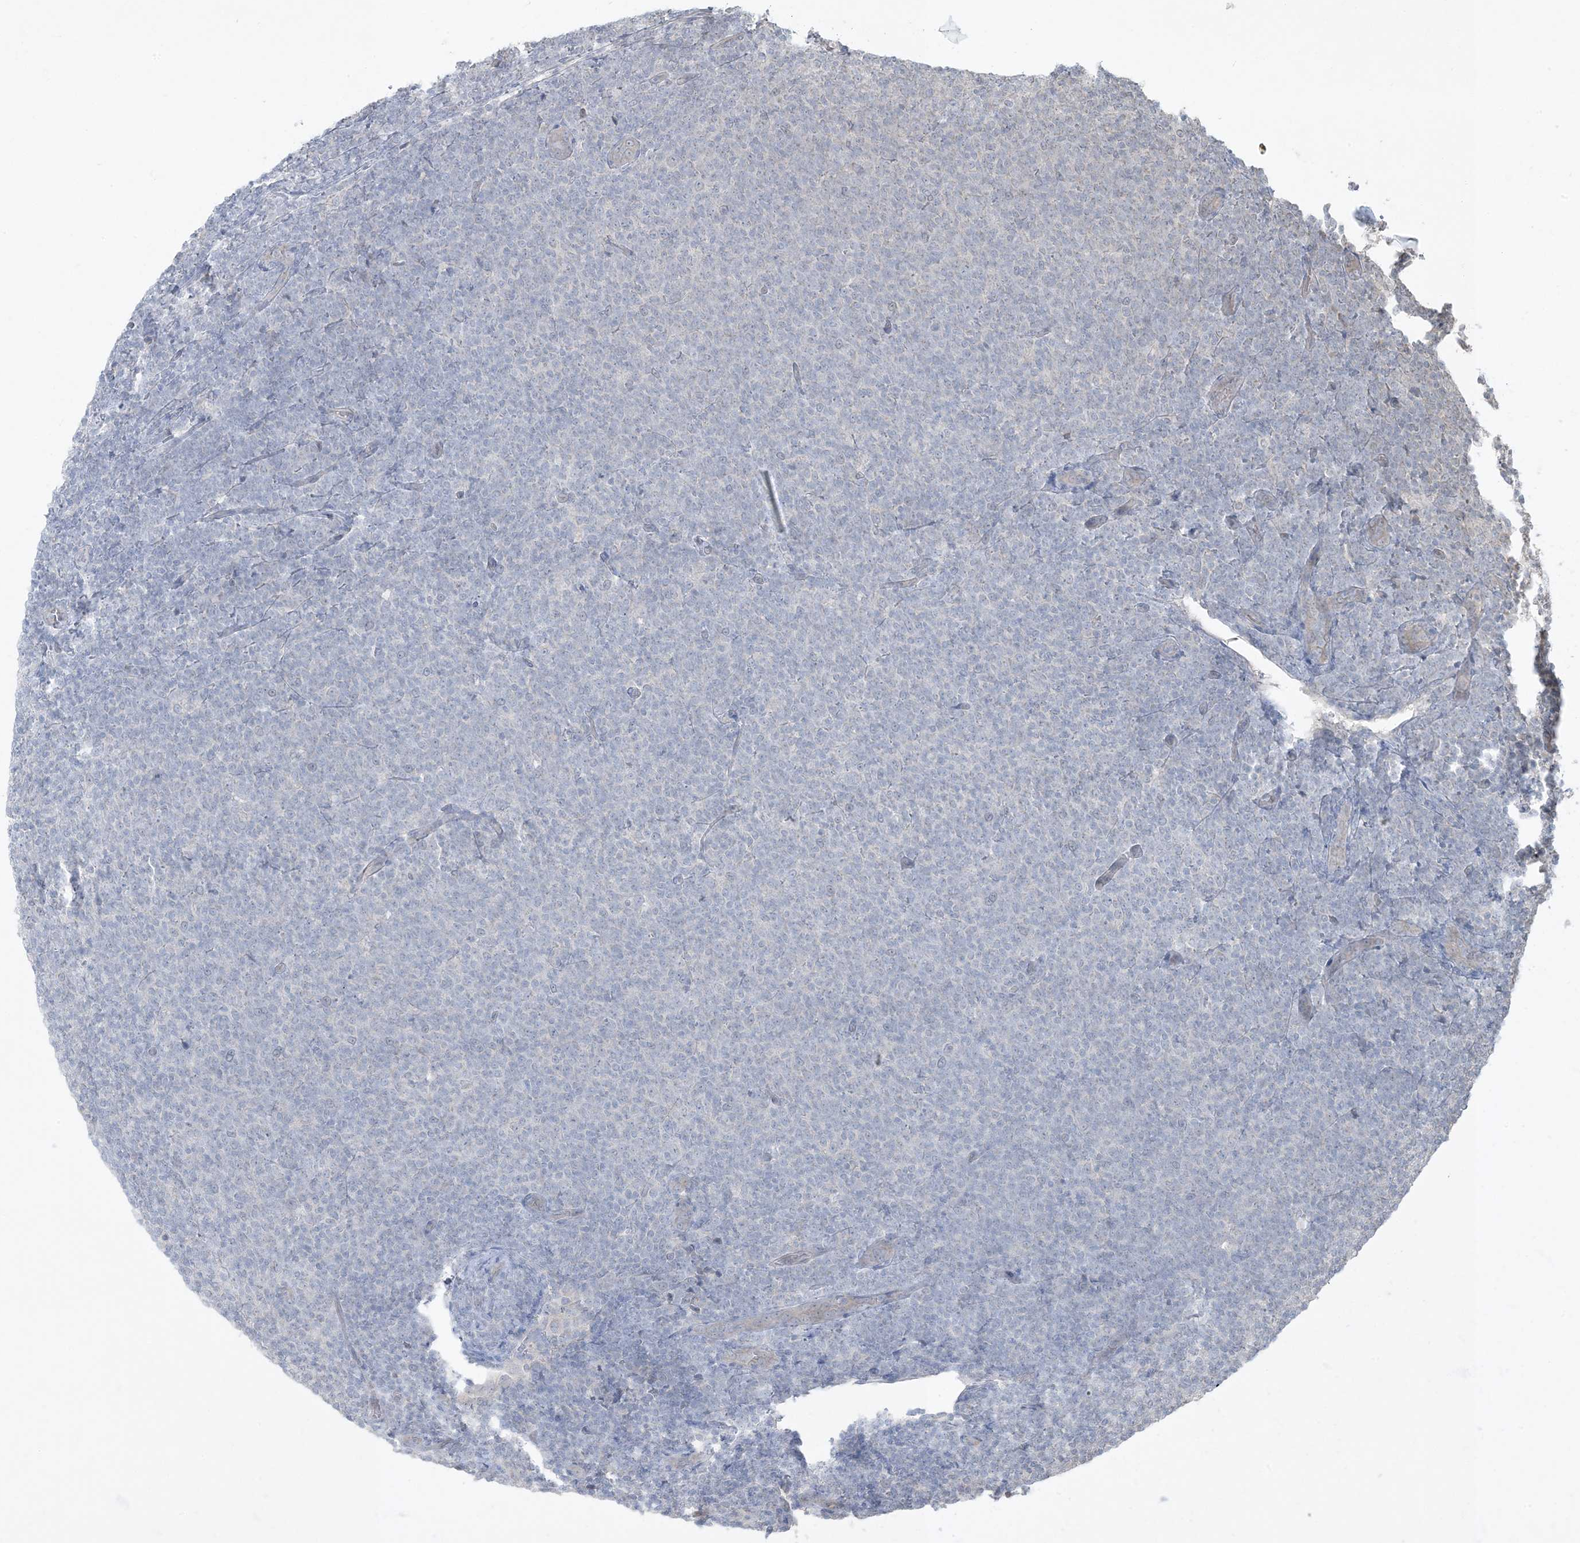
{"staining": {"intensity": "negative", "quantity": "none", "location": "none"}, "tissue": "lymphoma", "cell_type": "Tumor cells", "image_type": "cancer", "snomed": [{"axis": "morphology", "description": "Malignant lymphoma, non-Hodgkin's type, Low grade"}, {"axis": "topography", "description": "Lymph node"}], "caption": "IHC histopathology image of malignant lymphoma, non-Hodgkin's type (low-grade) stained for a protein (brown), which exhibits no expression in tumor cells.", "gene": "BCORL1", "patient": {"sex": "male", "age": 66}}